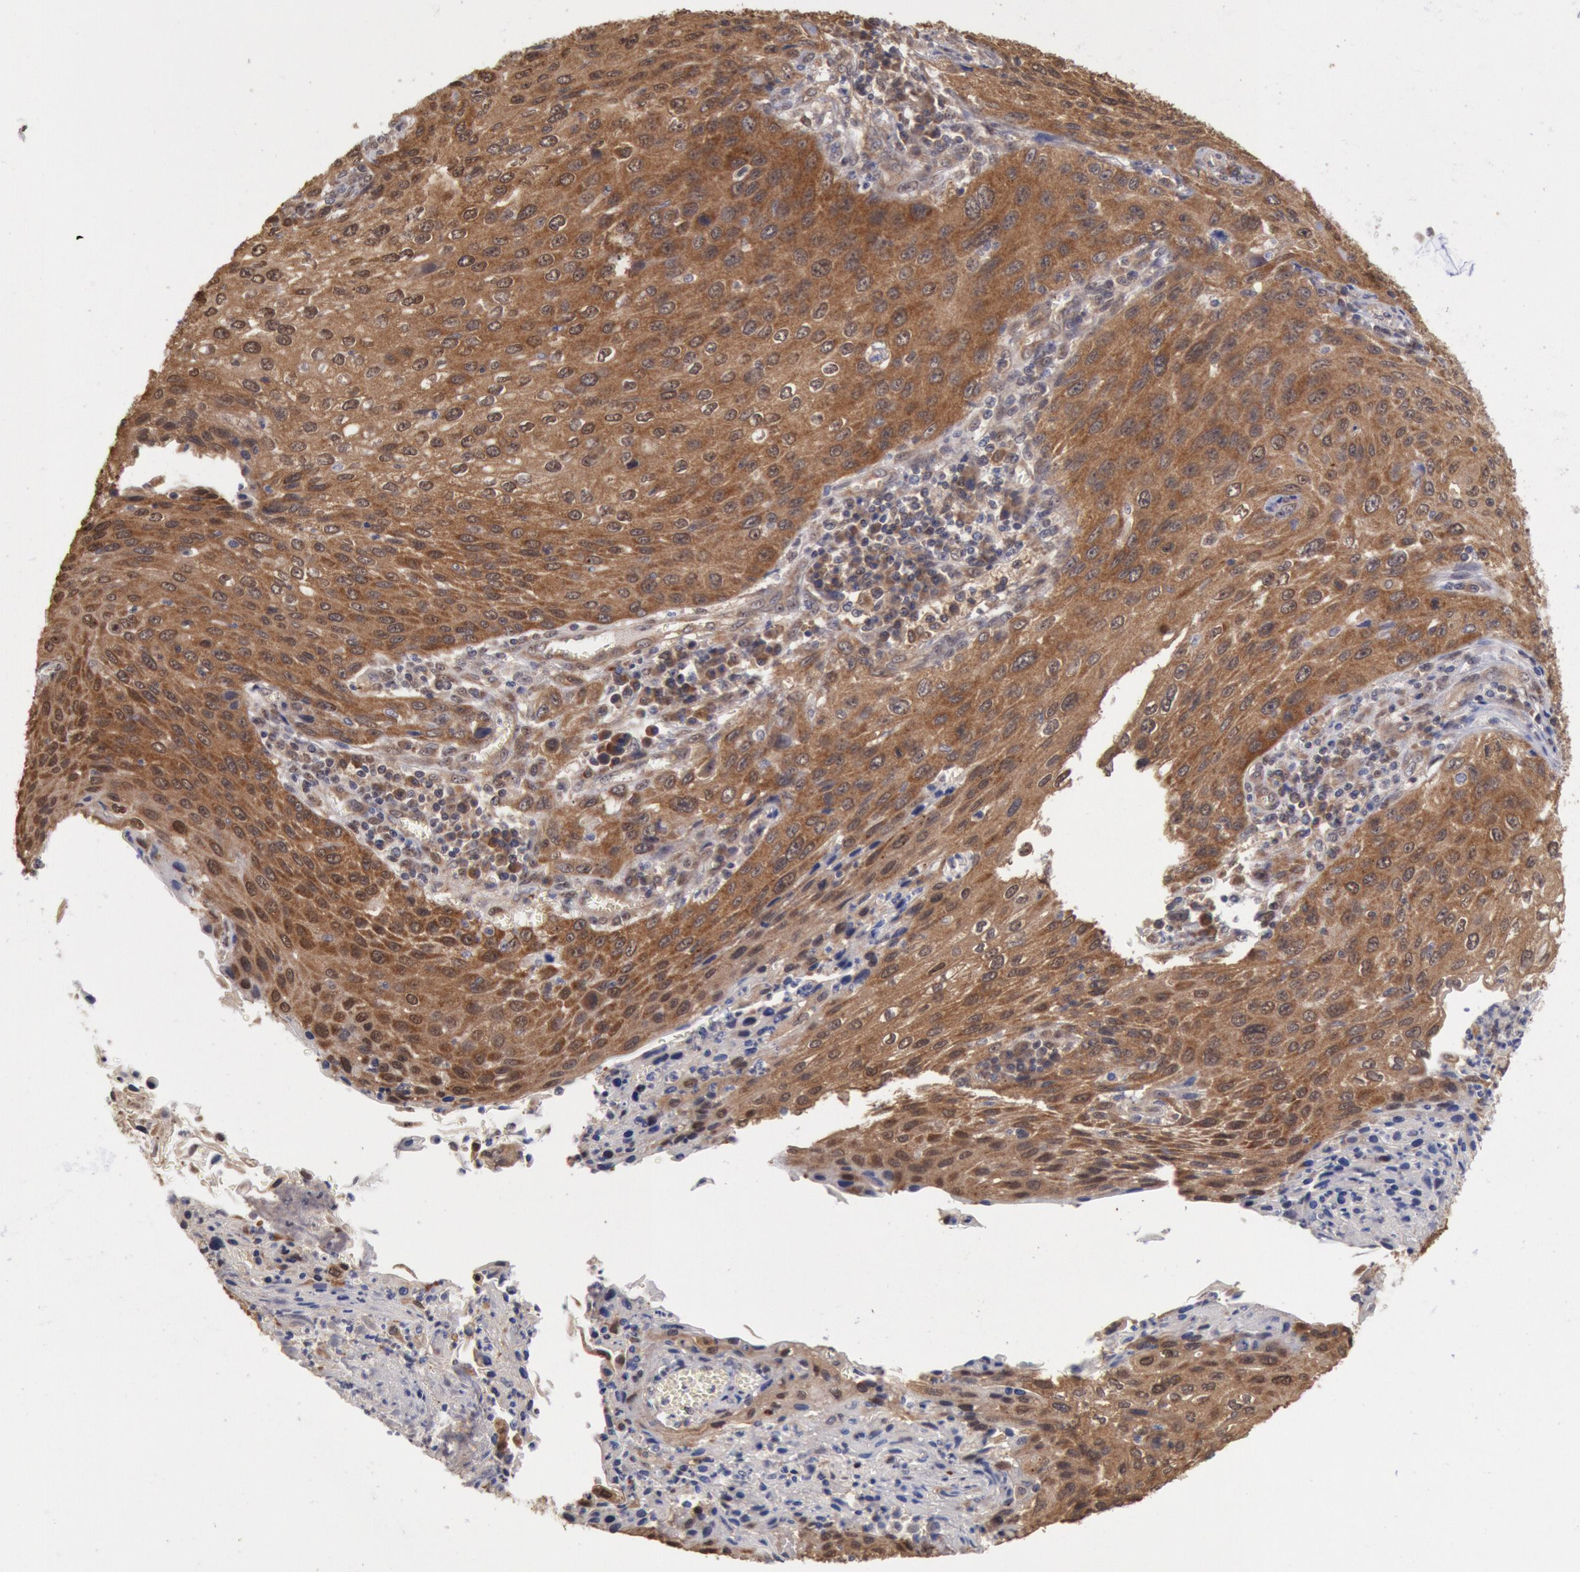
{"staining": {"intensity": "strong", "quantity": ">75%", "location": "cytoplasmic/membranous"}, "tissue": "cervical cancer", "cell_type": "Tumor cells", "image_type": "cancer", "snomed": [{"axis": "morphology", "description": "Squamous cell carcinoma, NOS"}, {"axis": "topography", "description": "Cervix"}], "caption": "Cervical cancer stained with DAB (3,3'-diaminobenzidine) IHC exhibits high levels of strong cytoplasmic/membranous staining in approximately >75% of tumor cells.", "gene": "STX17", "patient": {"sex": "female", "age": 32}}